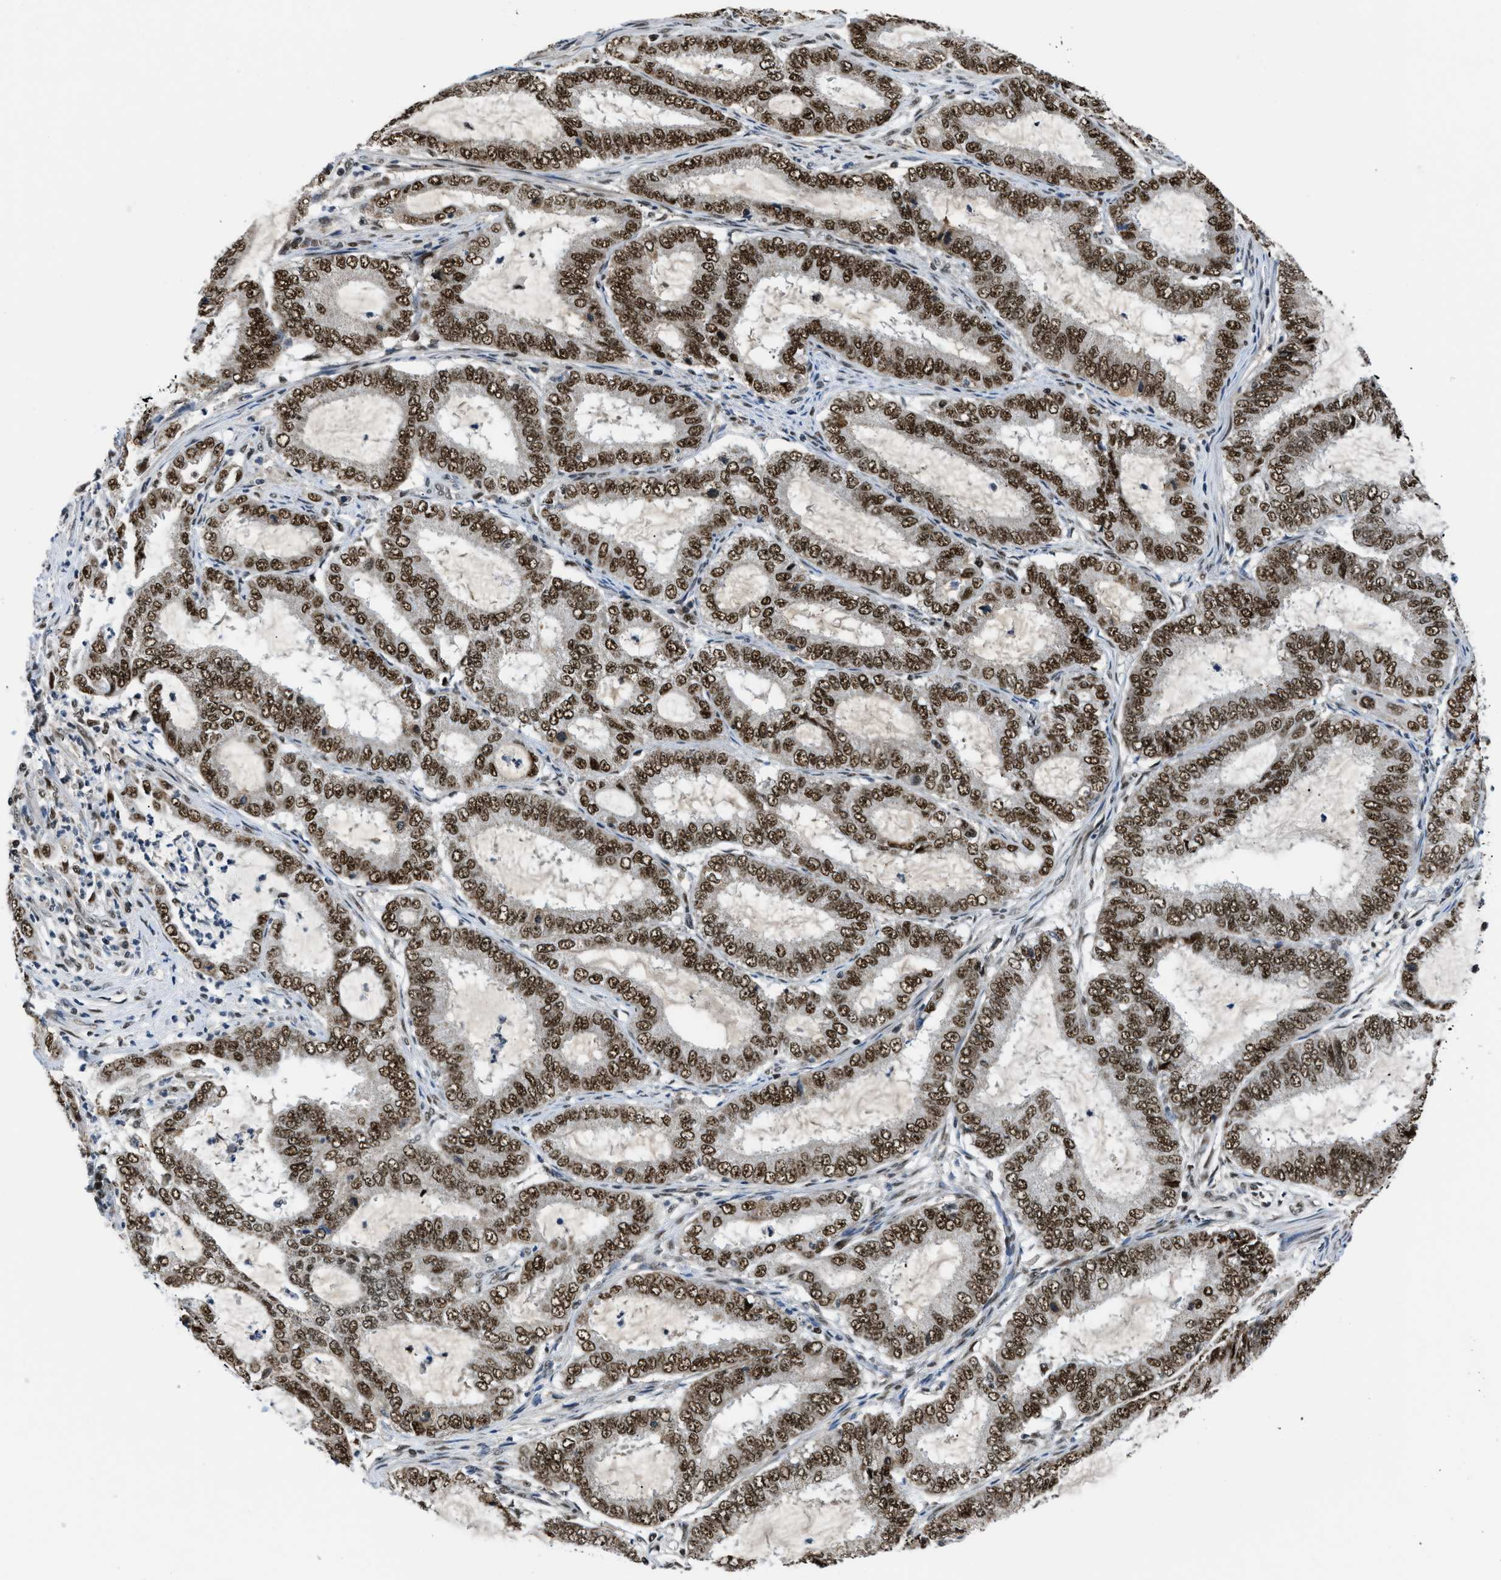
{"staining": {"intensity": "moderate", "quantity": ">75%", "location": "nuclear"}, "tissue": "endometrial cancer", "cell_type": "Tumor cells", "image_type": "cancer", "snomed": [{"axis": "morphology", "description": "Adenocarcinoma, NOS"}, {"axis": "topography", "description": "Endometrium"}], "caption": "A brown stain shows moderate nuclear staining of a protein in human adenocarcinoma (endometrial) tumor cells. Nuclei are stained in blue.", "gene": "KDM3B", "patient": {"sex": "female", "age": 70}}